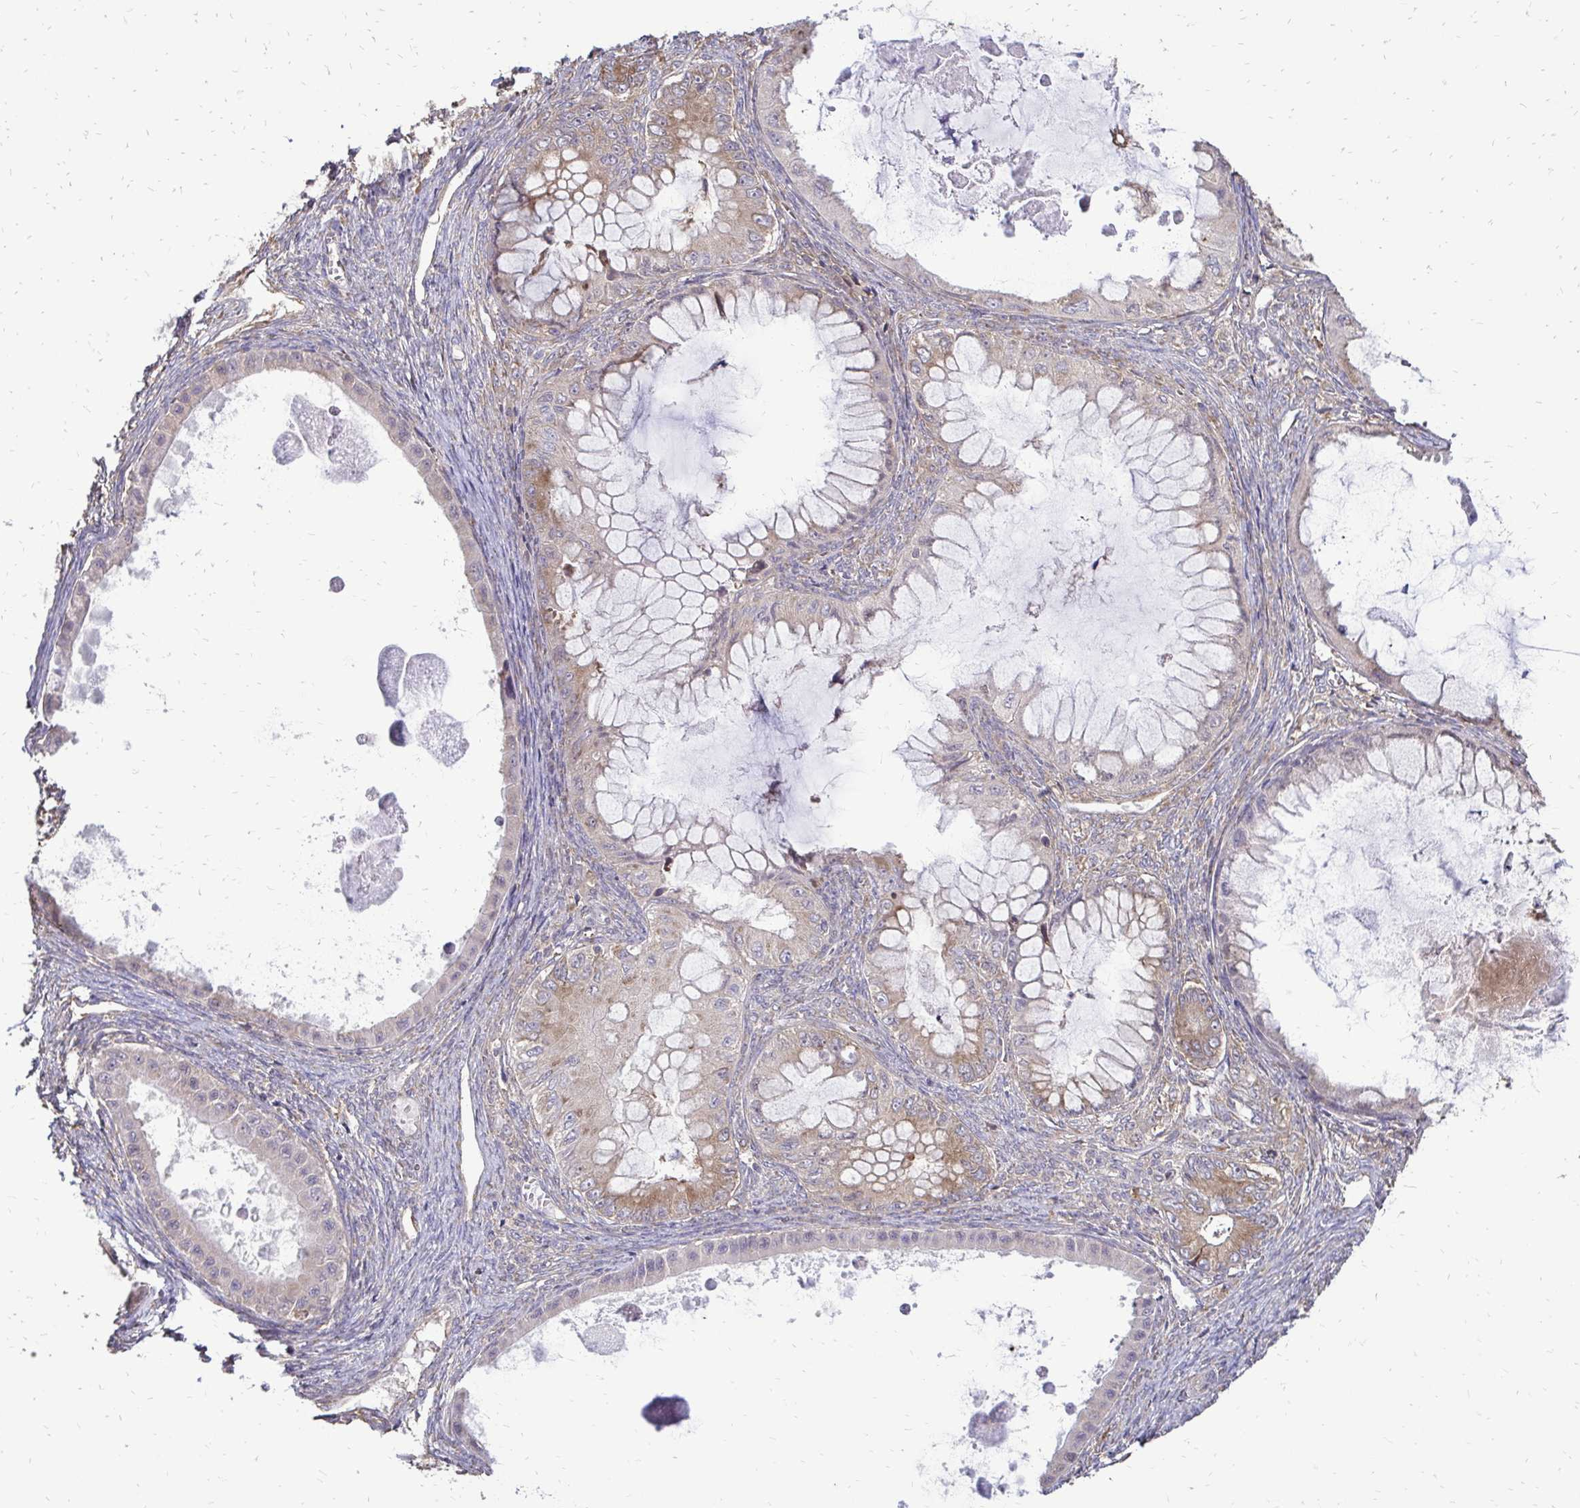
{"staining": {"intensity": "weak", "quantity": "25%-75%", "location": "cytoplasmic/membranous"}, "tissue": "ovarian cancer", "cell_type": "Tumor cells", "image_type": "cancer", "snomed": [{"axis": "morphology", "description": "Cystadenocarcinoma, mucinous, NOS"}, {"axis": "topography", "description": "Ovary"}], "caption": "High-magnification brightfield microscopy of ovarian mucinous cystadenocarcinoma stained with DAB (brown) and counterstained with hematoxylin (blue). tumor cells exhibit weak cytoplasmic/membranous positivity is appreciated in approximately25%-75% of cells.", "gene": "RPS3", "patient": {"sex": "female", "age": 64}}